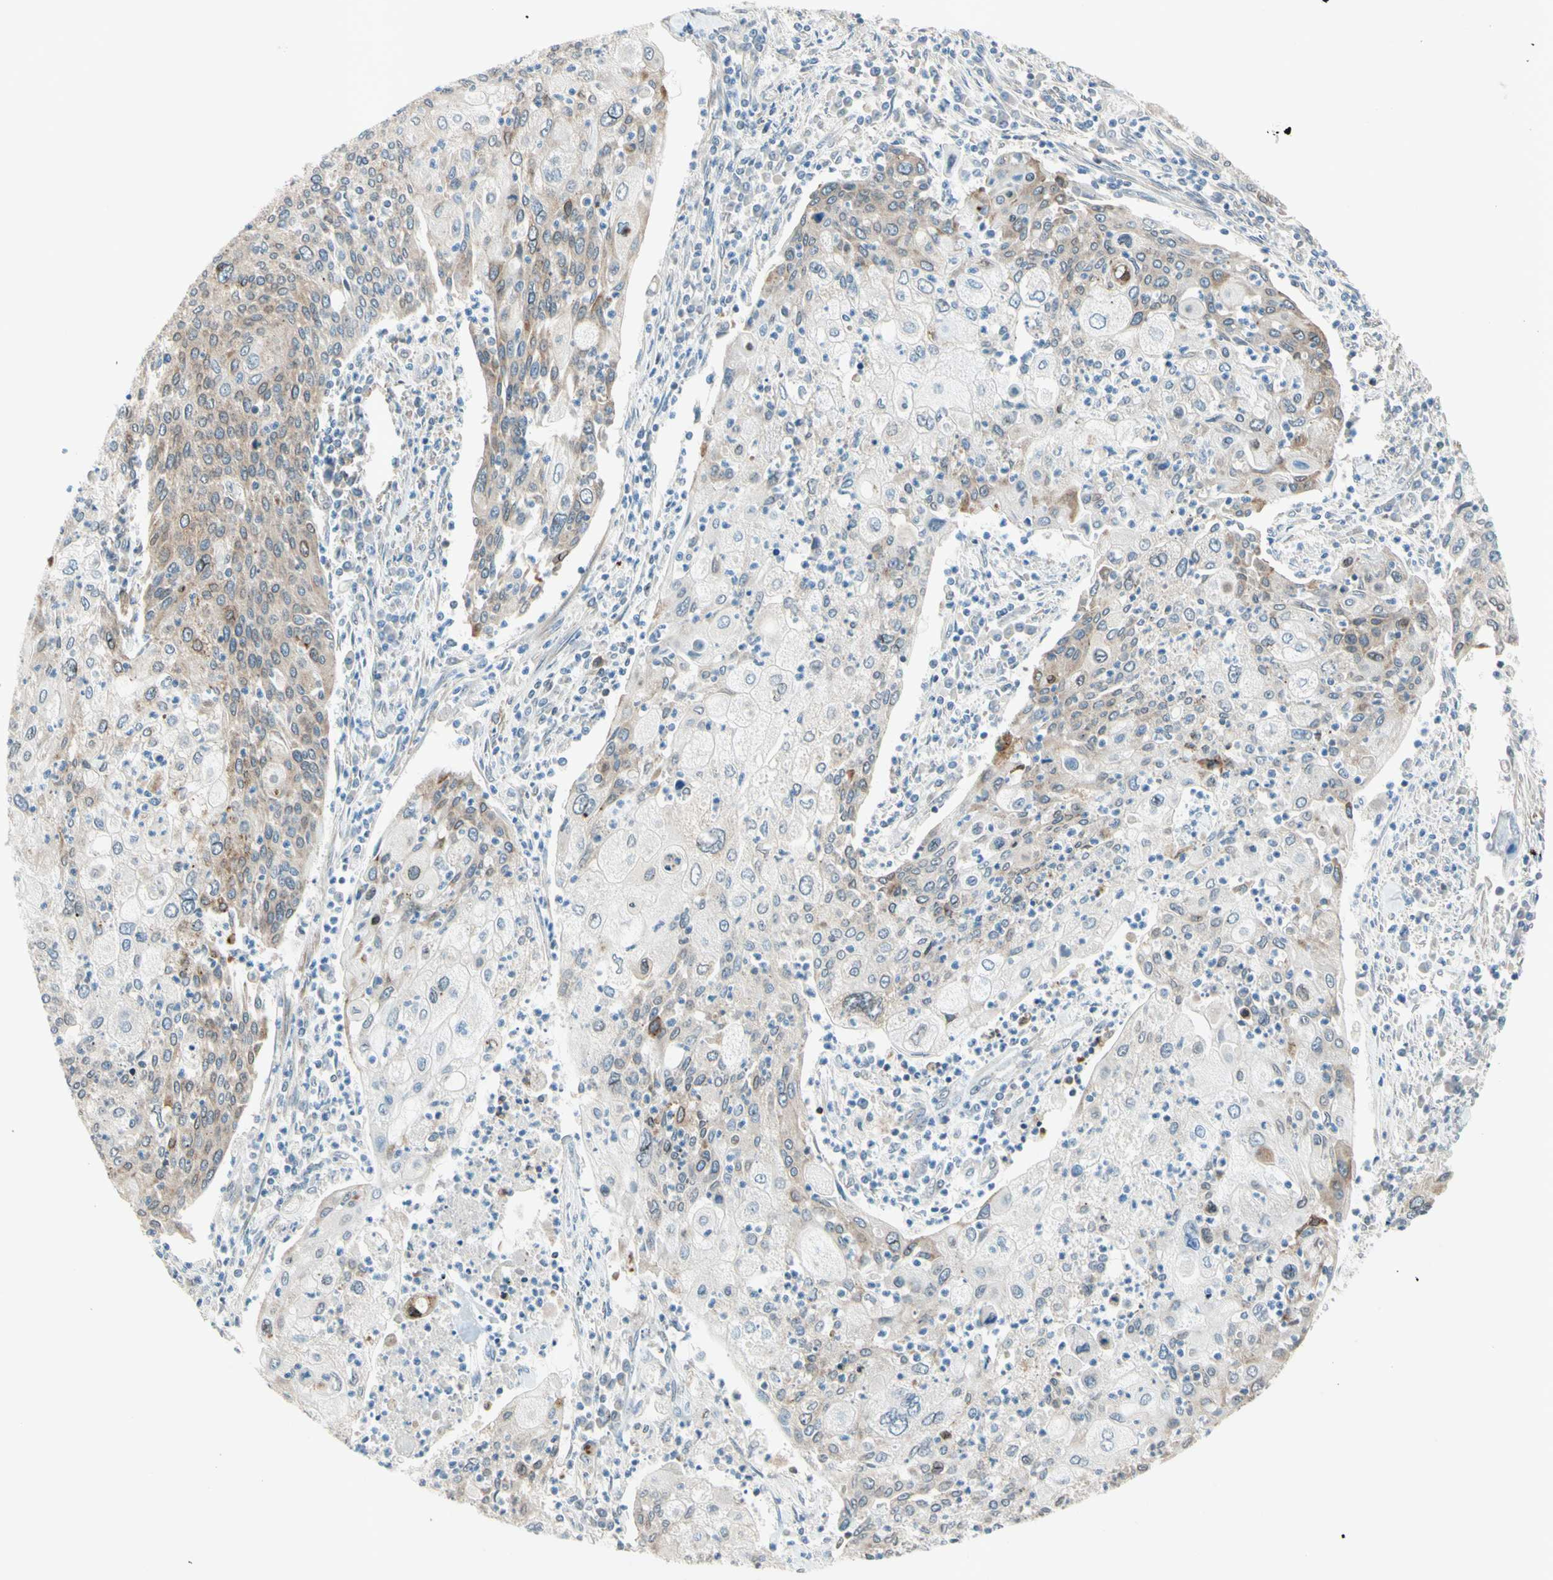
{"staining": {"intensity": "weak", "quantity": ">75%", "location": "cytoplasmic/membranous"}, "tissue": "cervical cancer", "cell_type": "Tumor cells", "image_type": "cancer", "snomed": [{"axis": "morphology", "description": "Squamous cell carcinoma, NOS"}, {"axis": "topography", "description": "Cervix"}], "caption": "An image showing weak cytoplasmic/membranous expression in about >75% of tumor cells in squamous cell carcinoma (cervical), as visualized by brown immunohistochemical staining.", "gene": "TRAF2", "patient": {"sex": "female", "age": 40}}